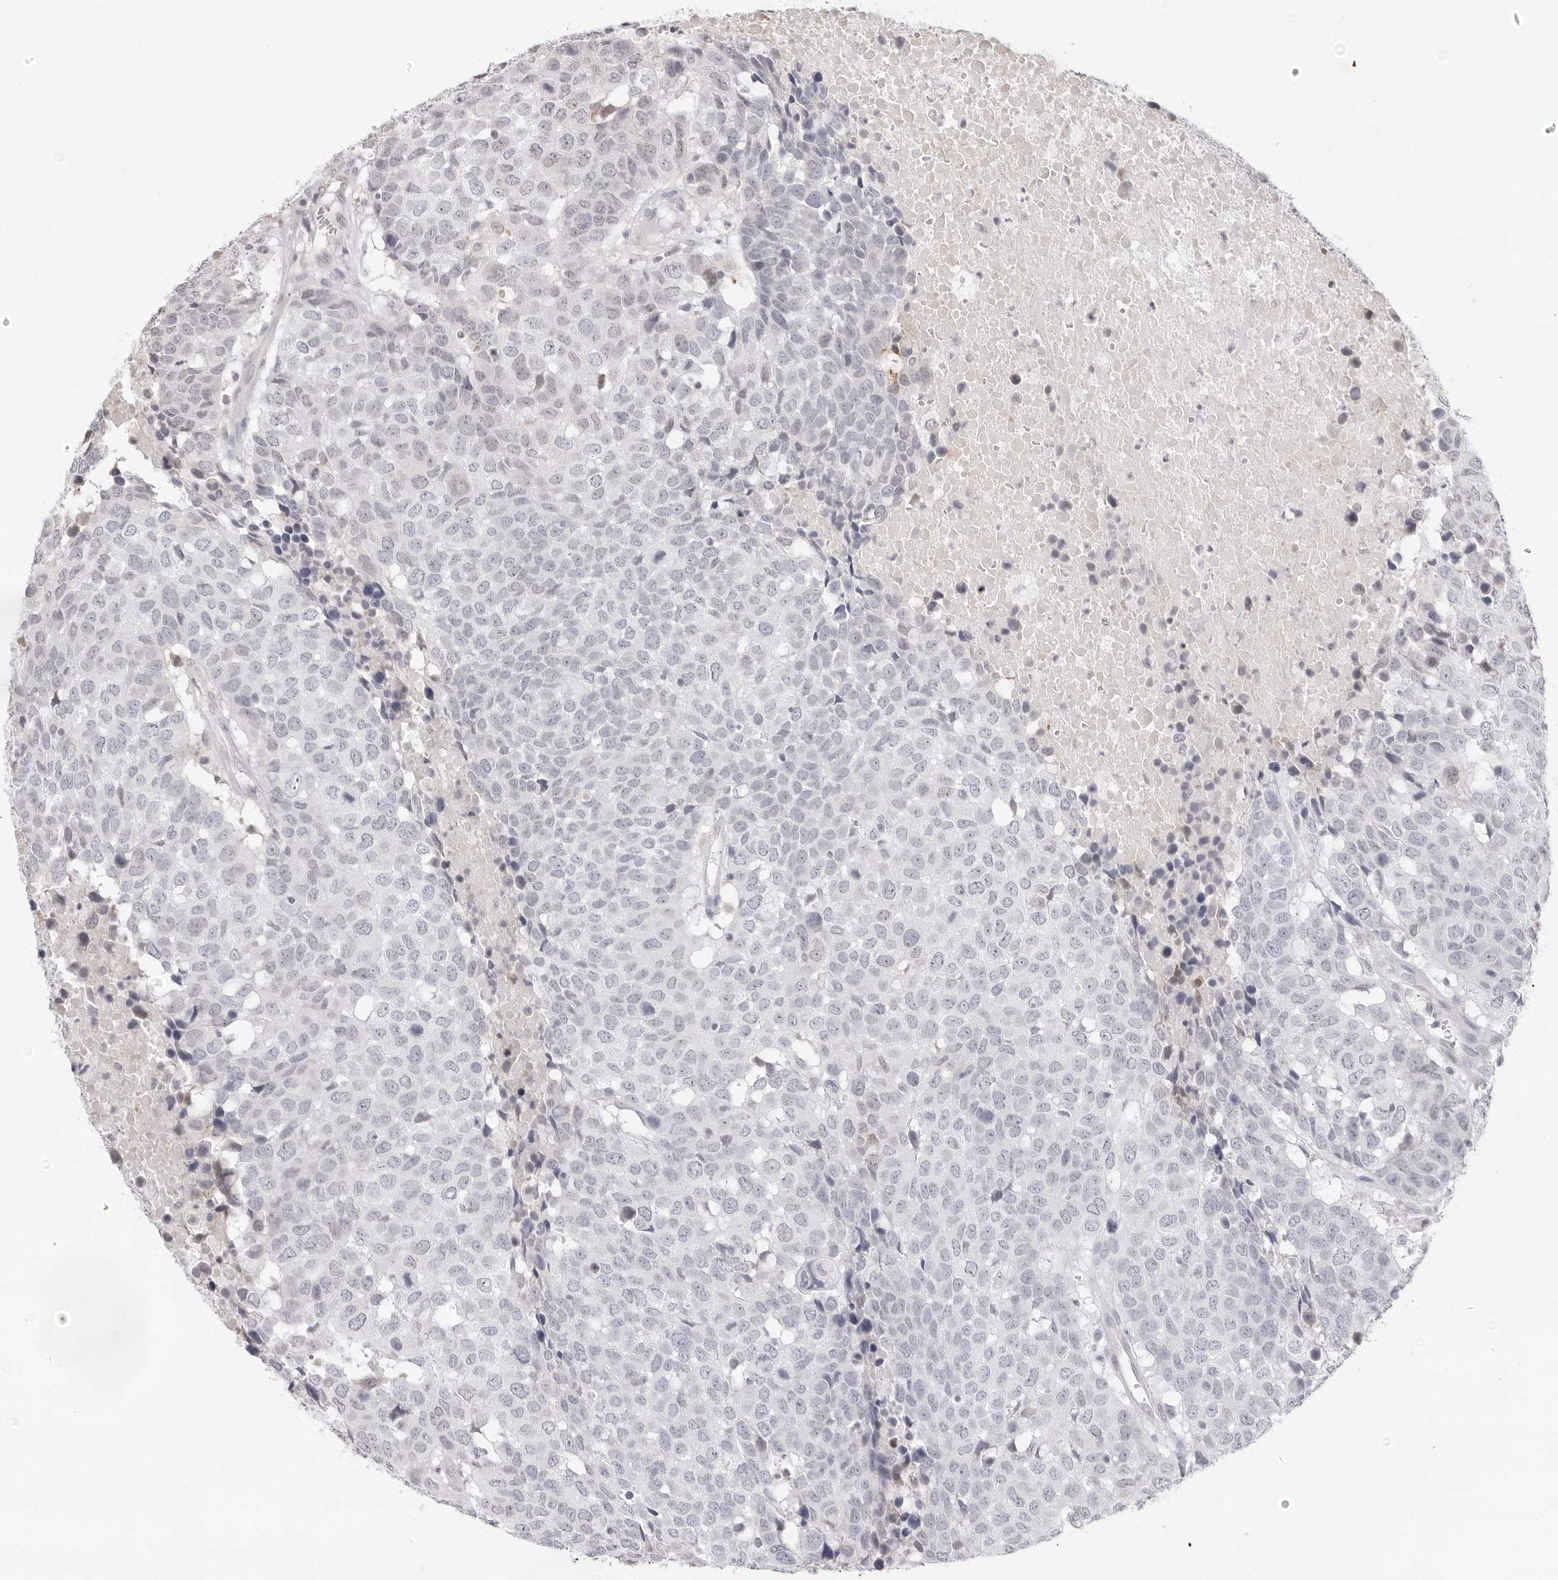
{"staining": {"intensity": "negative", "quantity": "none", "location": "none"}, "tissue": "head and neck cancer", "cell_type": "Tumor cells", "image_type": "cancer", "snomed": [{"axis": "morphology", "description": "Squamous cell carcinoma, NOS"}, {"axis": "topography", "description": "Head-Neck"}], "caption": "Immunohistochemistry (IHC) histopathology image of neoplastic tissue: human head and neck cancer (squamous cell carcinoma) stained with DAB reveals no significant protein positivity in tumor cells. (DAB immunohistochemistry visualized using brightfield microscopy, high magnification).", "gene": "FDPS", "patient": {"sex": "male", "age": 66}}